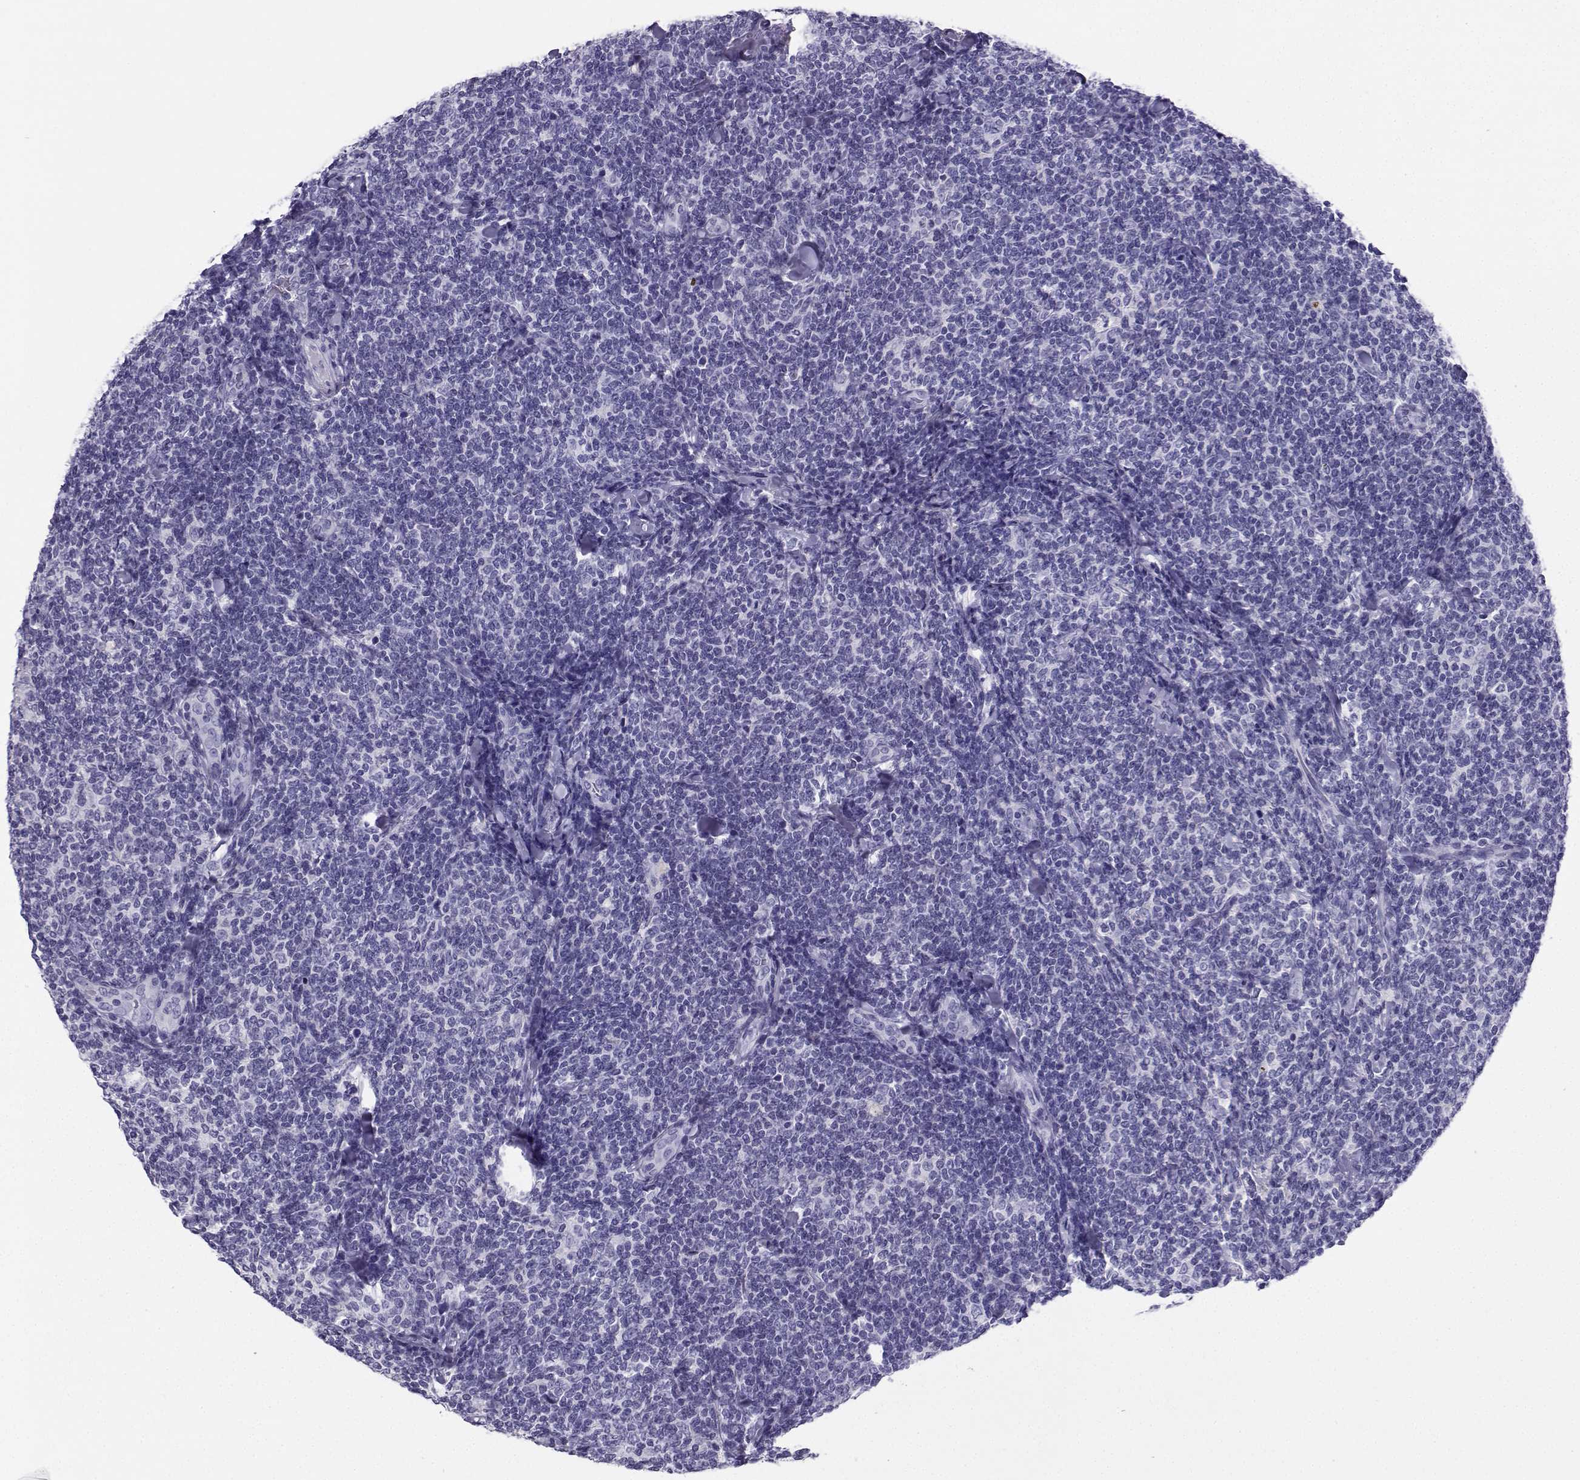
{"staining": {"intensity": "negative", "quantity": "none", "location": "none"}, "tissue": "lymphoma", "cell_type": "Tumor cells", "image_type": "cancer", "snomed": [{"axis": "morphology", "description": "Malignant lymphoma, non-Hodgkin's type, Low grade"}, {"axis": "topography", "description": "Lymph node"}], "caption": "This is a micrograph of immunohistochemistry staining of low-grade malignant lymphoma, non-Hodgkin's type, which shows no expression in tumor cells. Brightfield microscopy of immunohistochemistry (IHC) stained with DAB (3,3'-diaminobenzidine) (brown) and hematoxylin (blue), captured at high magnification.", "gene": "CD109", "patient": {"sex": "female", "age": 56}}